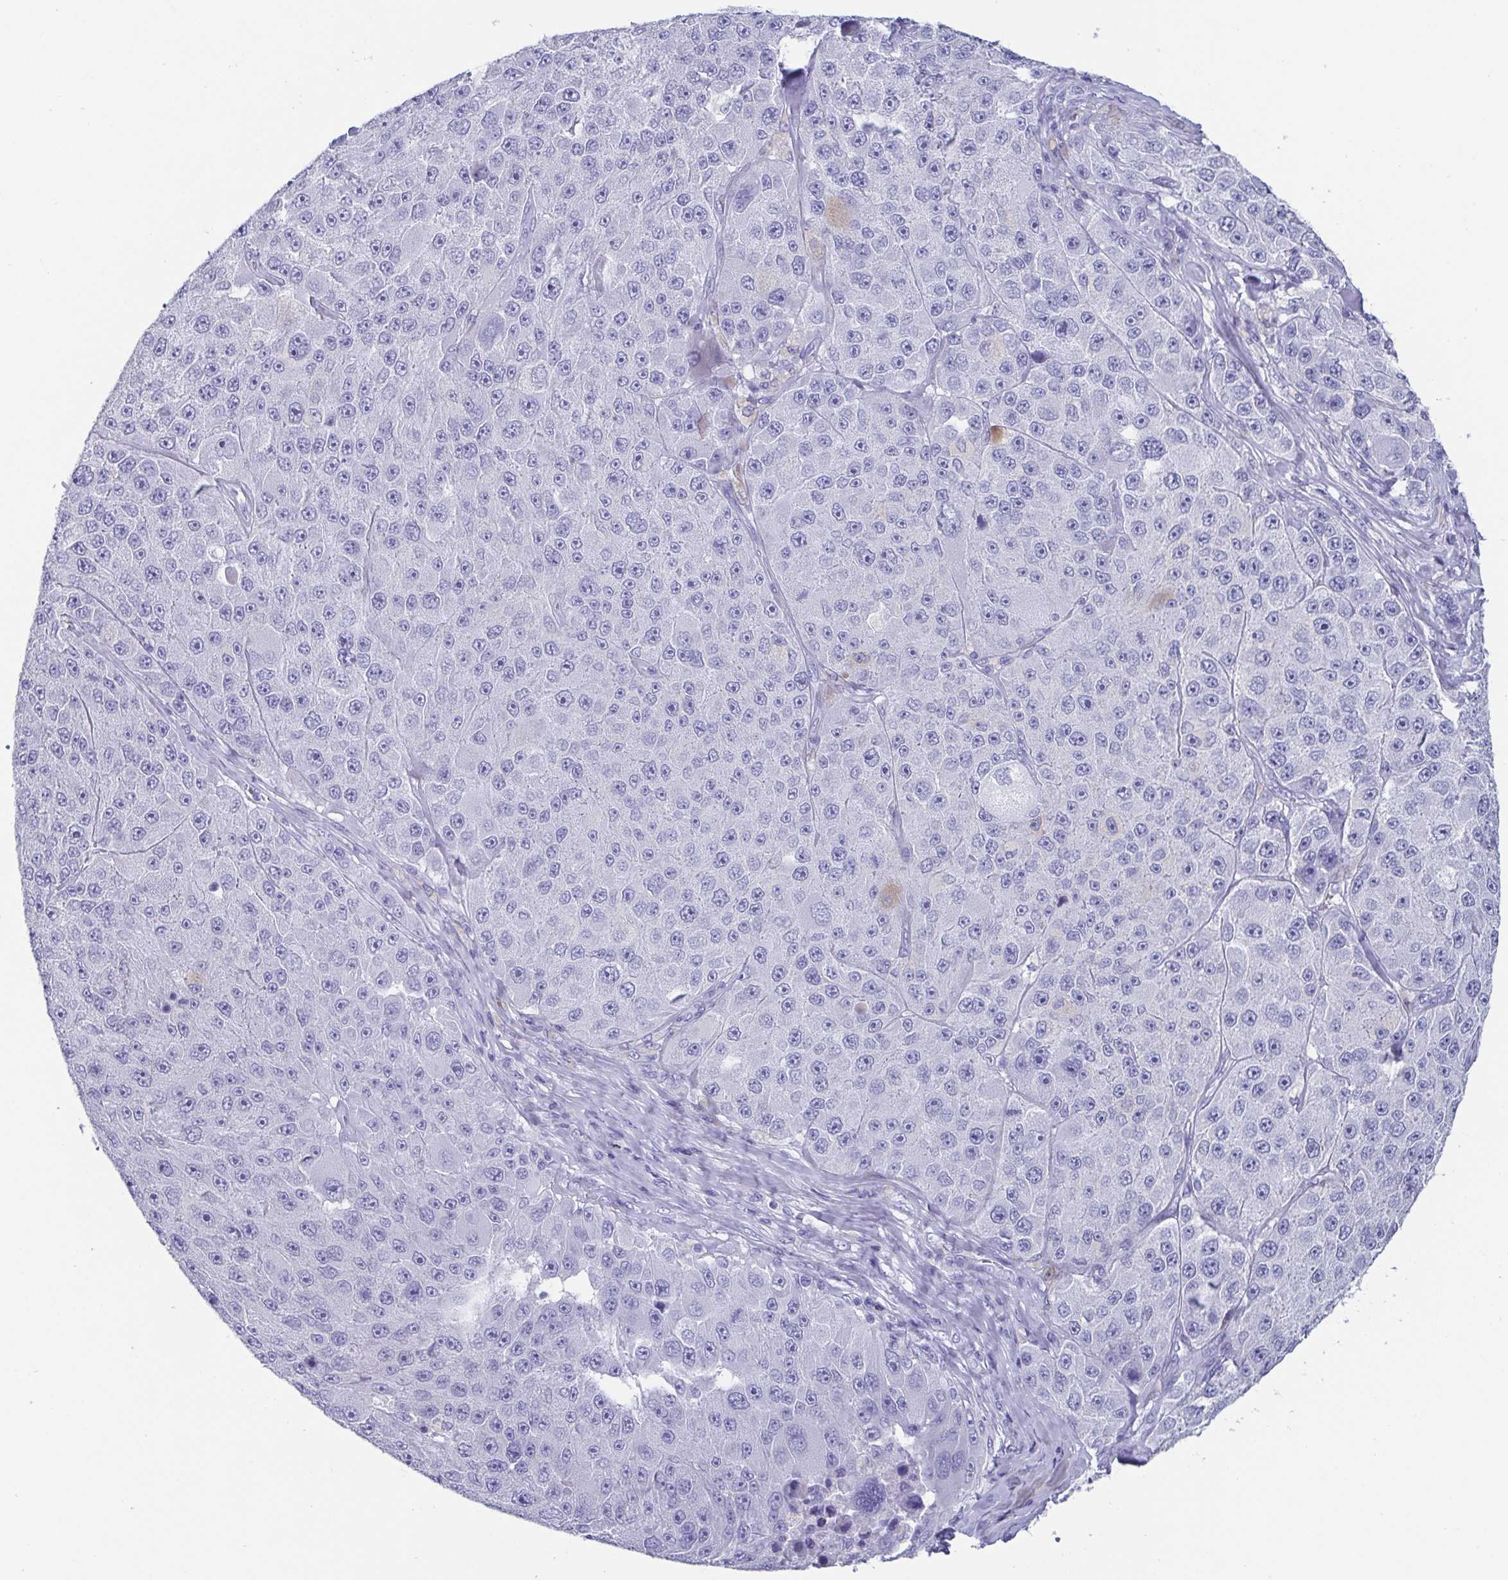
{"staining": {"intensity": "negative", "quantity": "none", "location": "none"}, "tissue": "melanoma", "cell_type": "Tumor cells", "image_type": "cancer", "snomed": [{"axis": "morphology", "description": "Malignant melanoma, Metastatic site"}, {"axis": "topography", "description": "Lymph node"}], "caption": "A high-resolution image shows IHC staining of melanoma, which shows no significant expression in tumor cells.", "gene": "SCGN", "patient": {"sex": "male", "age": 62}}